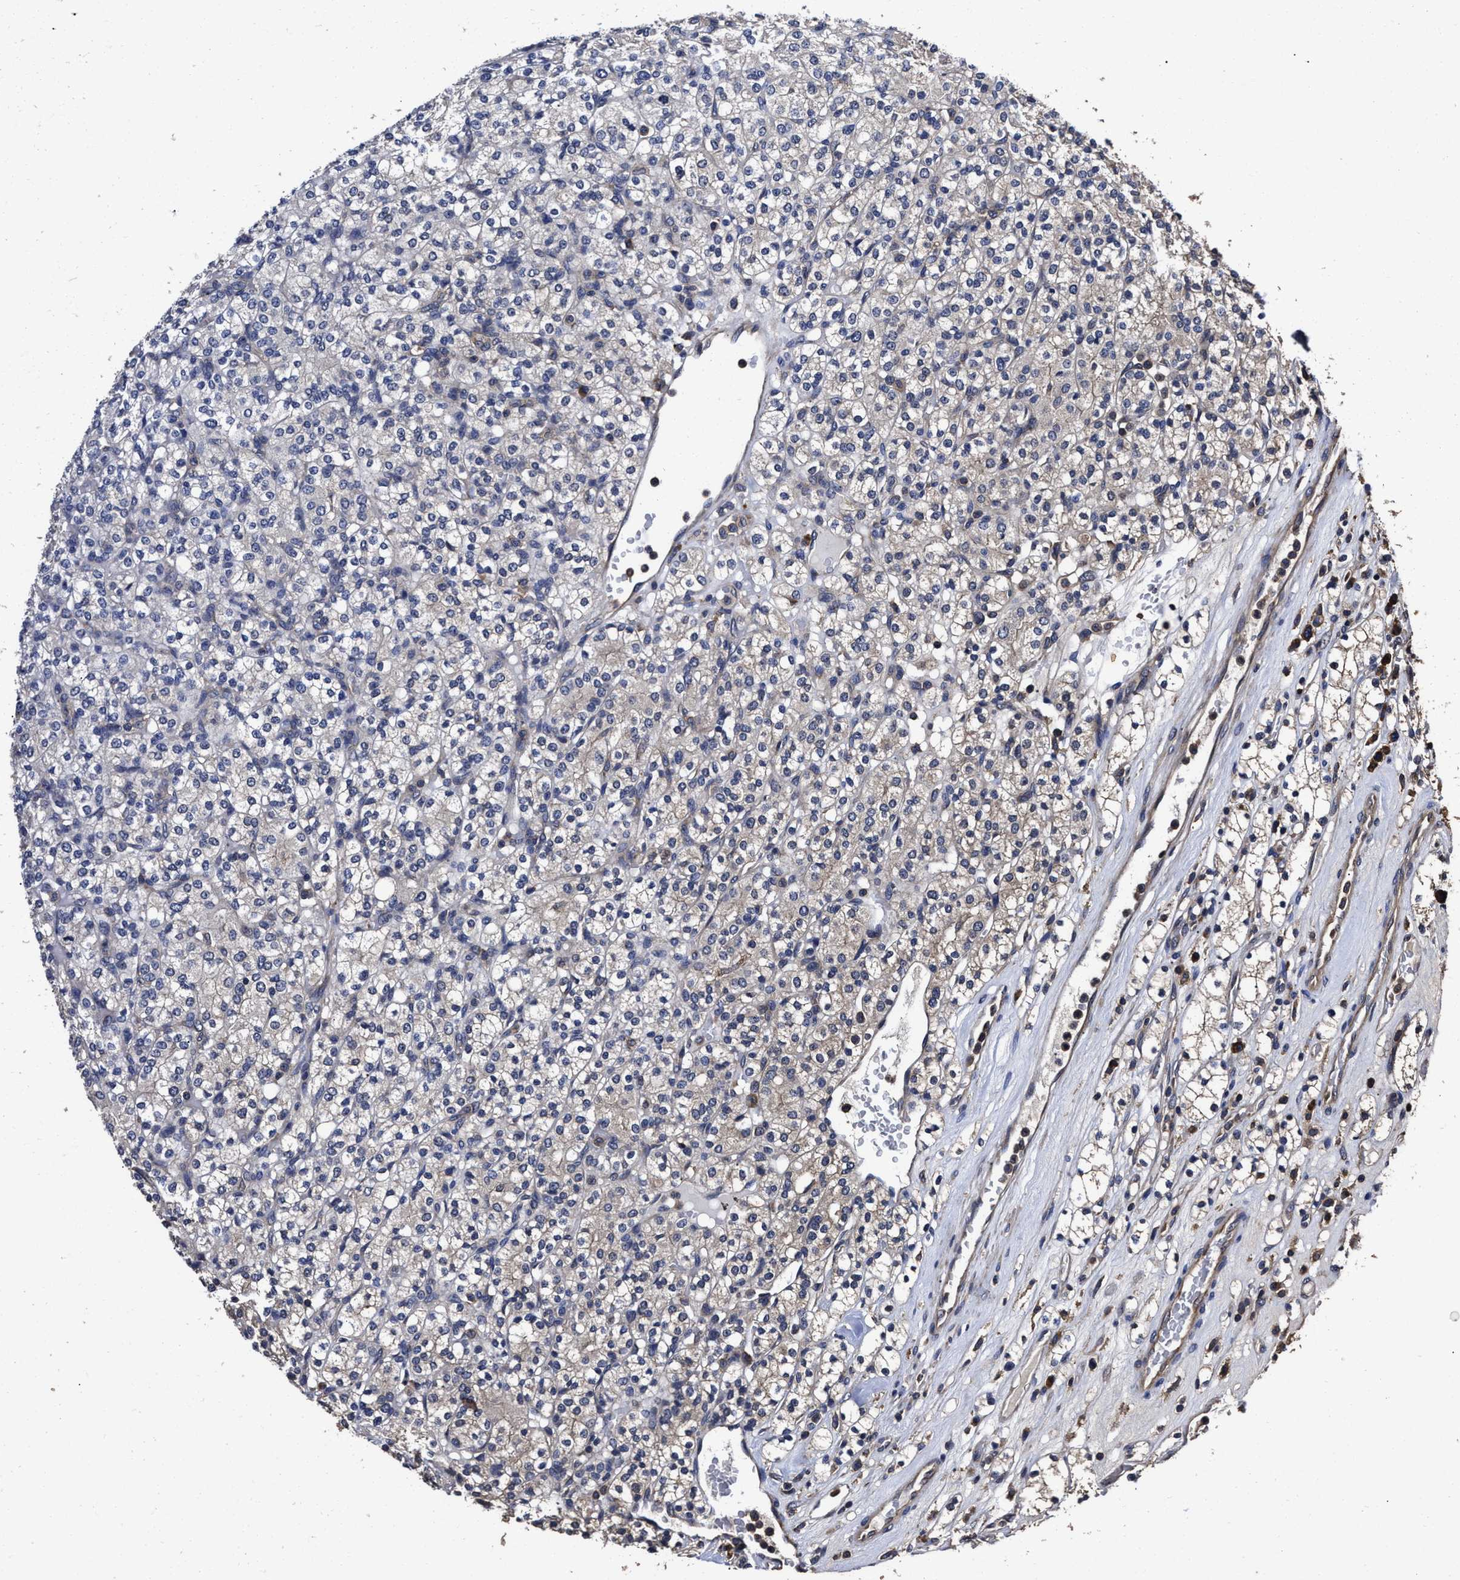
{"staining": {"intensity": "weak", "quantity": "<25%", "location": "cytoplasmic/membranous"}, "tissue": "renal cancer", "cell_type": "Tumor cells", "image_type": "cancer", "snomed": [{"axis": "morphology", "description": "Adenocarcinoma, NOS"}, {"axis": "topography", "description": "Kidney"}], "caption": "Immunohistochemical staining of renal cancer (adenocarcinoma) exhibits no significant expression in tumor cells.", "gene": "AVEN", "patient": {"sex": "male", "age": 77}}